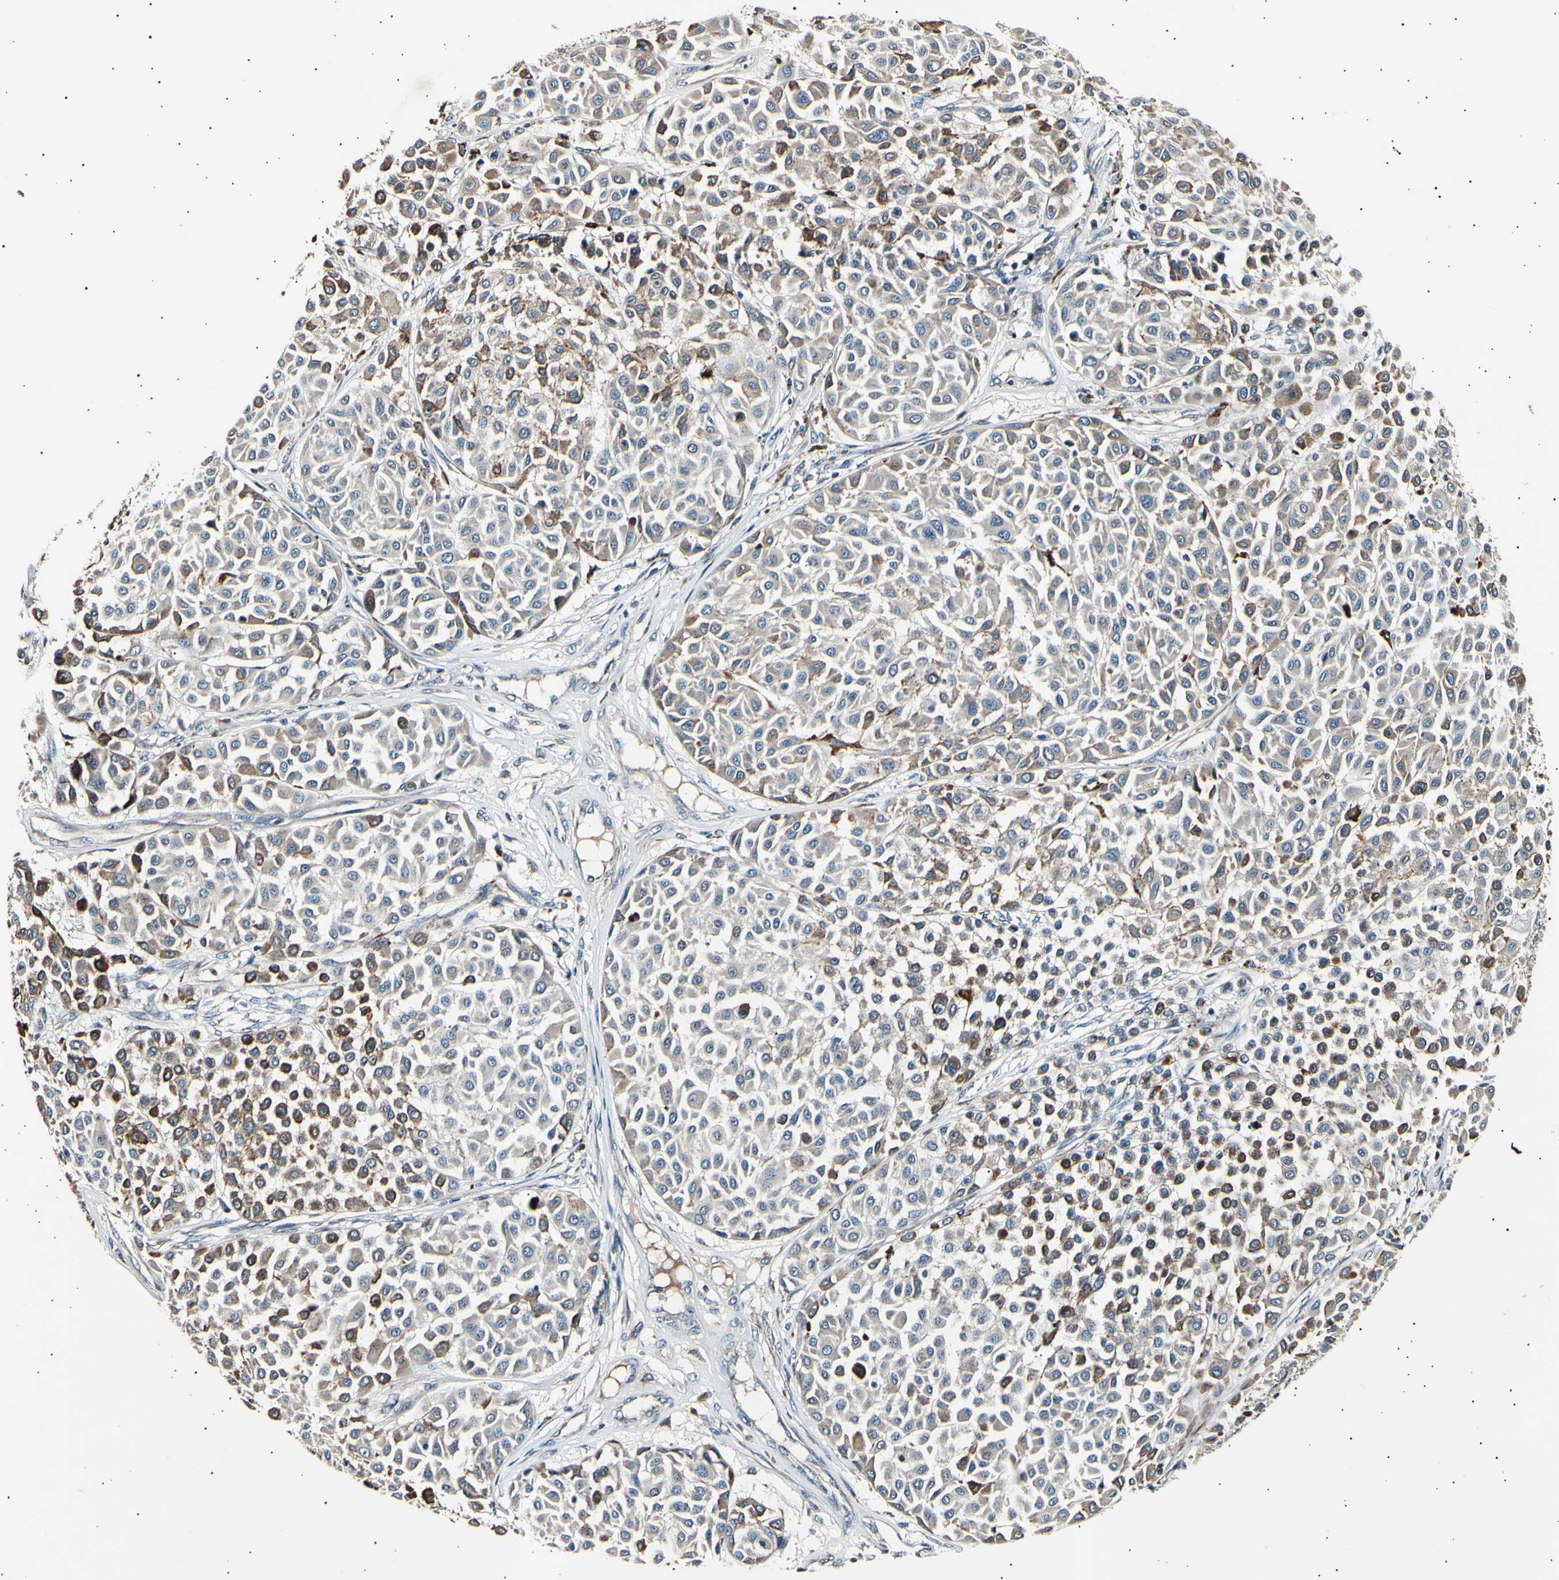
{"staining": {"intensity": "weak", "quantity": ">75%", "location": "cytoplasmic/membranous"}, "tissue": "melanoma", "cell_type": "Tumor cells", "image_type": "cancer", "snomed": [{"axis": "morphology", "description": "Malignant melanoma, Metastatic site"}, {"axis": "topography", "description": "Soft tissue"}], "caption": "Immunohistochemical staining of malignant melanoma (metastatic site) displays low levels of weak cytoplasmic/membranous protein expression in about >75% of tumor cells.", "gene": "ITGA6", "patient": {"sex": "male", "age": 41}}